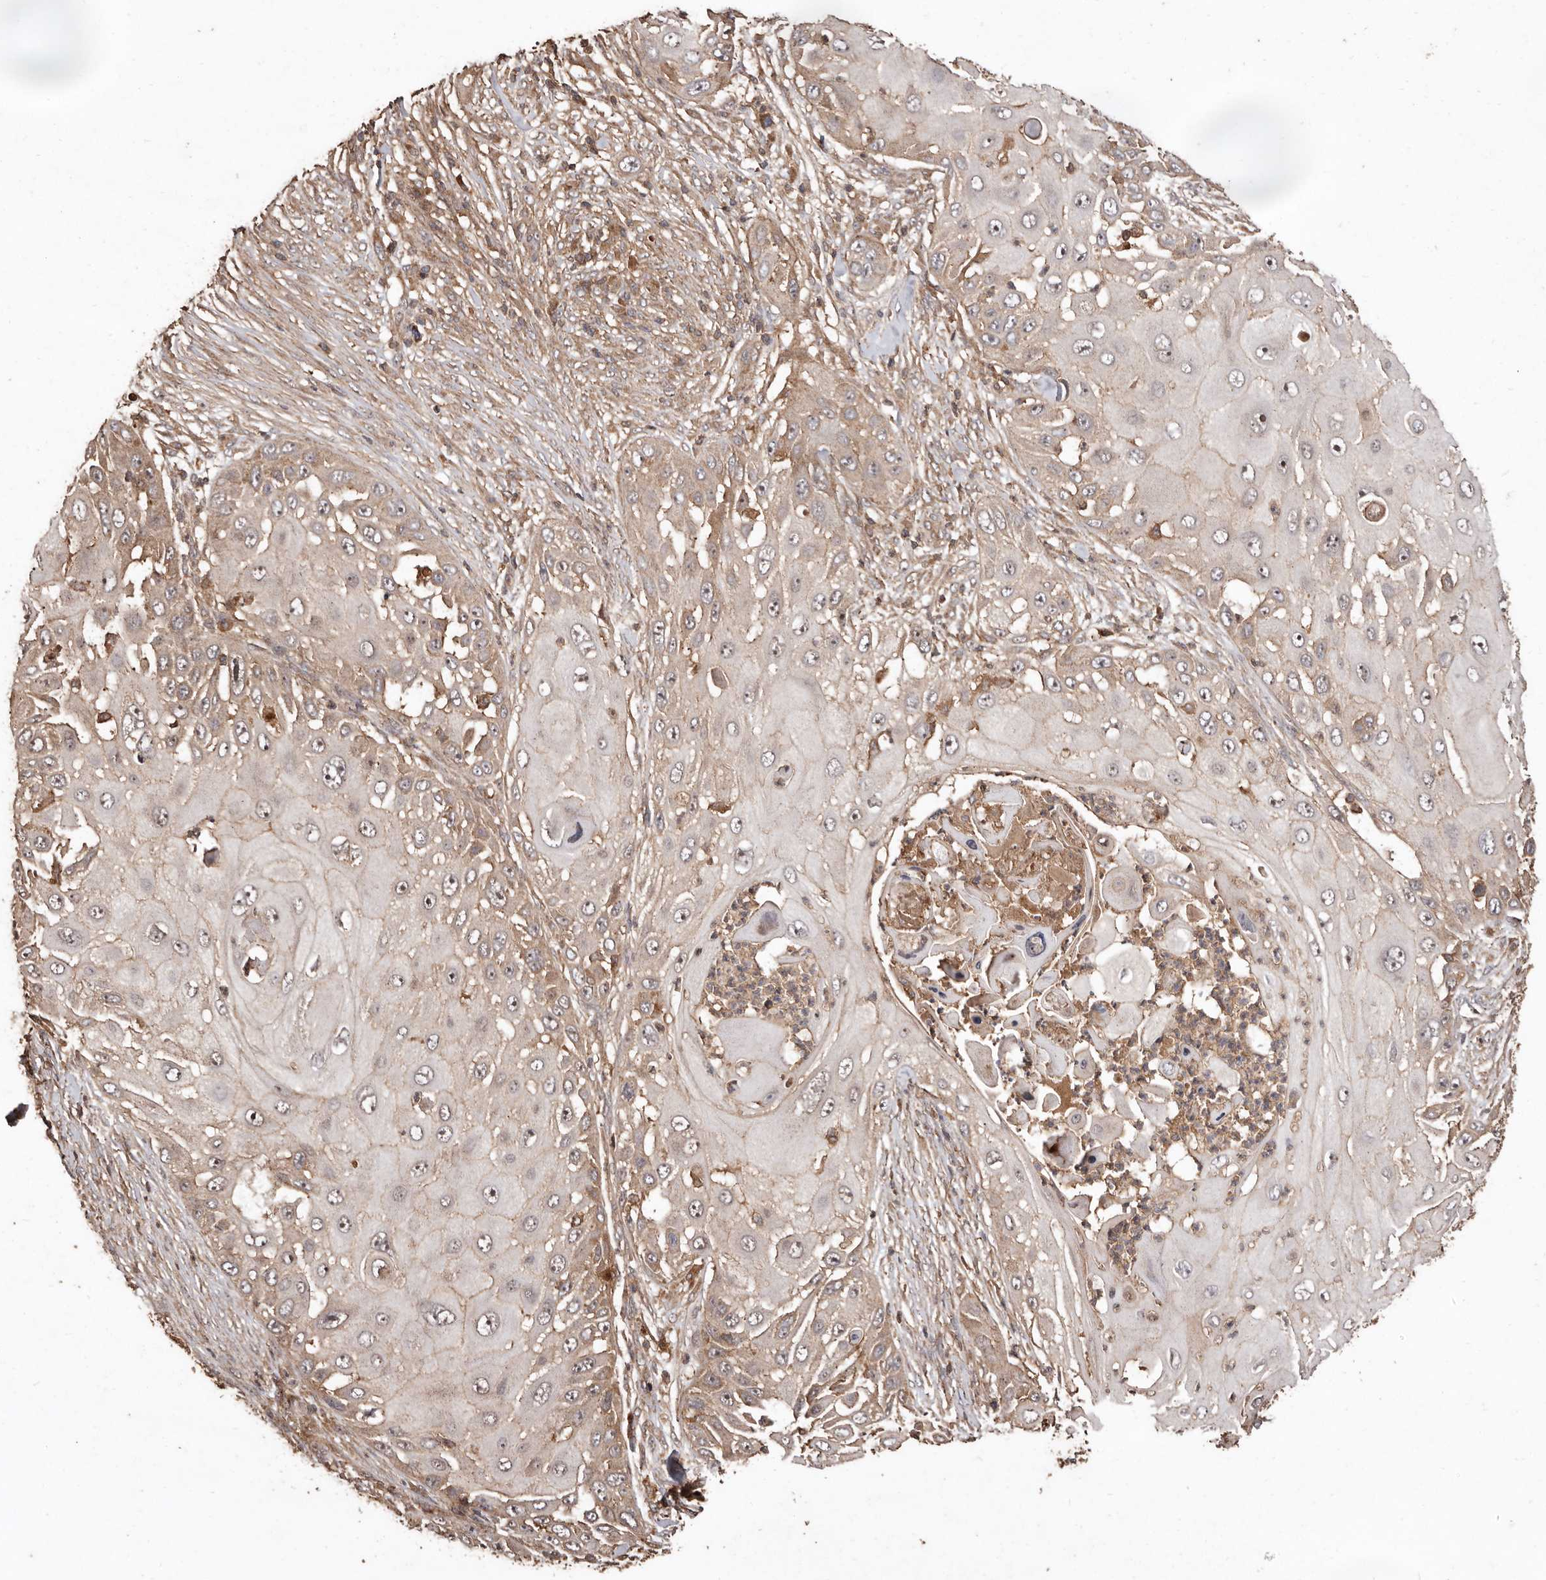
{"staining": {"intensity": "moderate", "quantity": ">75%", "location": "cytoplasmic/membranous,nuclear"}, "tissue": "skin cancer", "cell_type": "Tumor cells", "image_type": "cancer", "snomed": [{"axis": "morphology", "description": "Squamous cell carcinoma, NOS"}, {"axis": "topography", "description": "Skin"}], "caption": "A photomicrograph showing moderate cytoplasmic/membranous and nuclear positivity in about >75% of tumor cells in skin cancer, as visualized by brown immunohistochemical staining.", "gene": "RWDD1", "patient": {"sex": "female", "age": 44}}